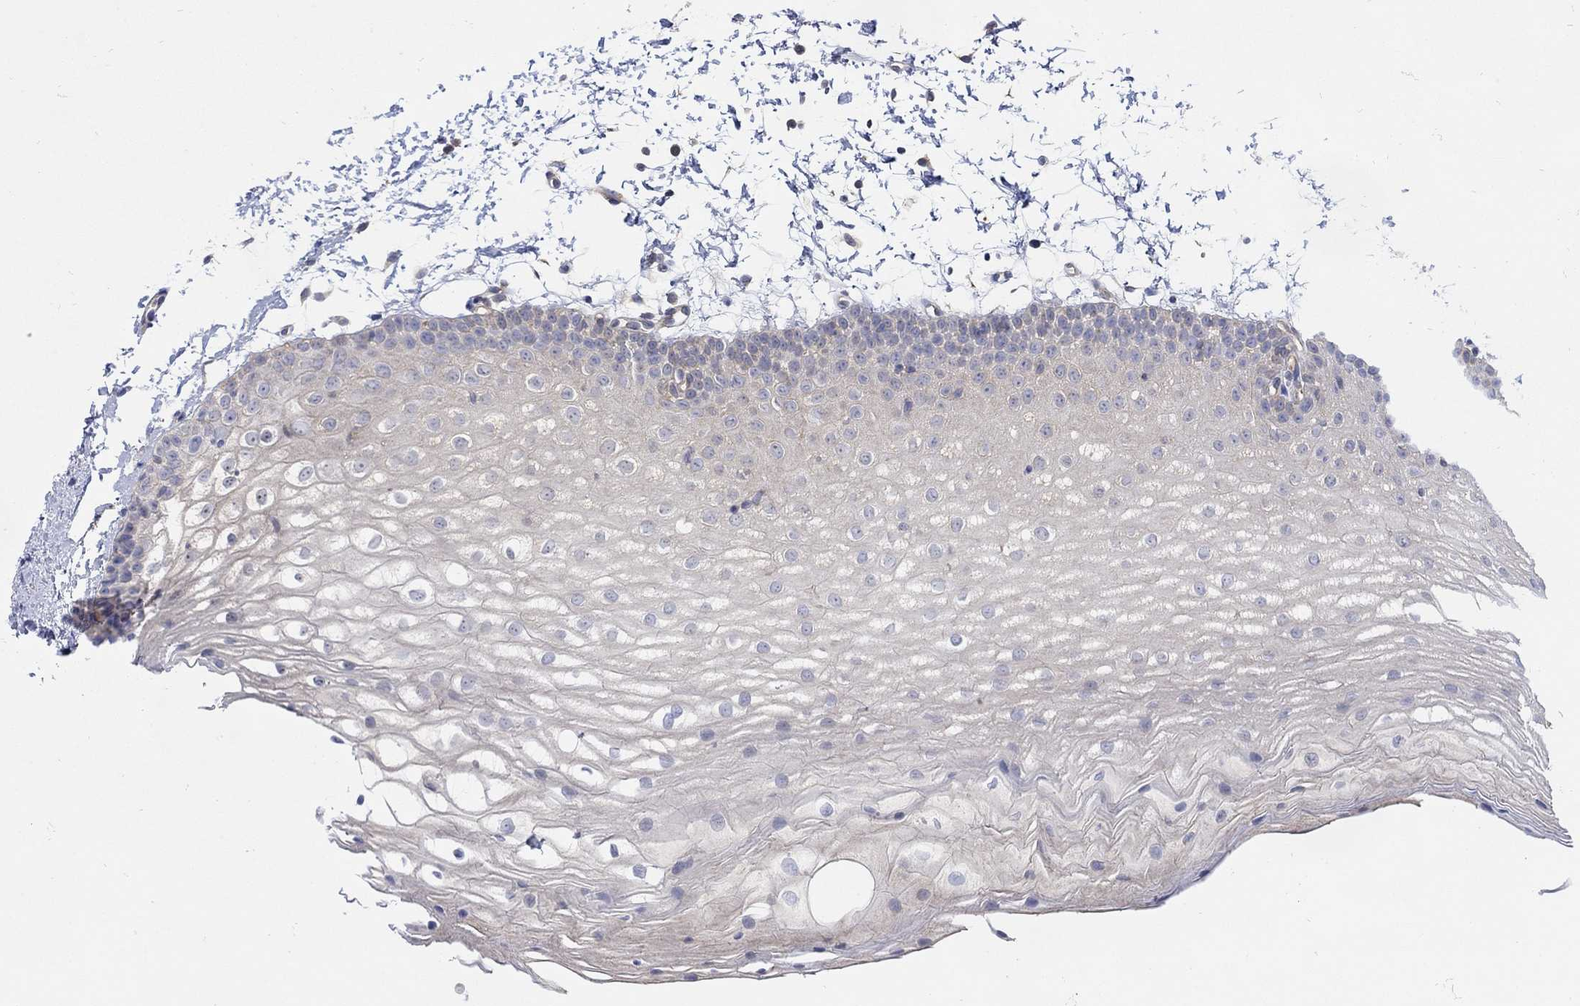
{"staining": {"intensity": "negative", "quantity": "none", "location": "none"}, "tissue": "oral mucosa", "cell_type": "Squamous epithelial cells", "image_type": "normal", "snomed": [{"axis": "morphology", "description": "Normal tissue, NOS"}, {"axis": "topography", "description": "Oral tissue"}], "caption": "Immunohistochemical staining of benign human oral mucosa demonstrates no significant positivity in squamous epithelial cells. (DAB (3,3'-diaminobenzidine) IHC, high magnification).", "gene": "TEKT3", "patient": {"sex": "male", "age": 72}}